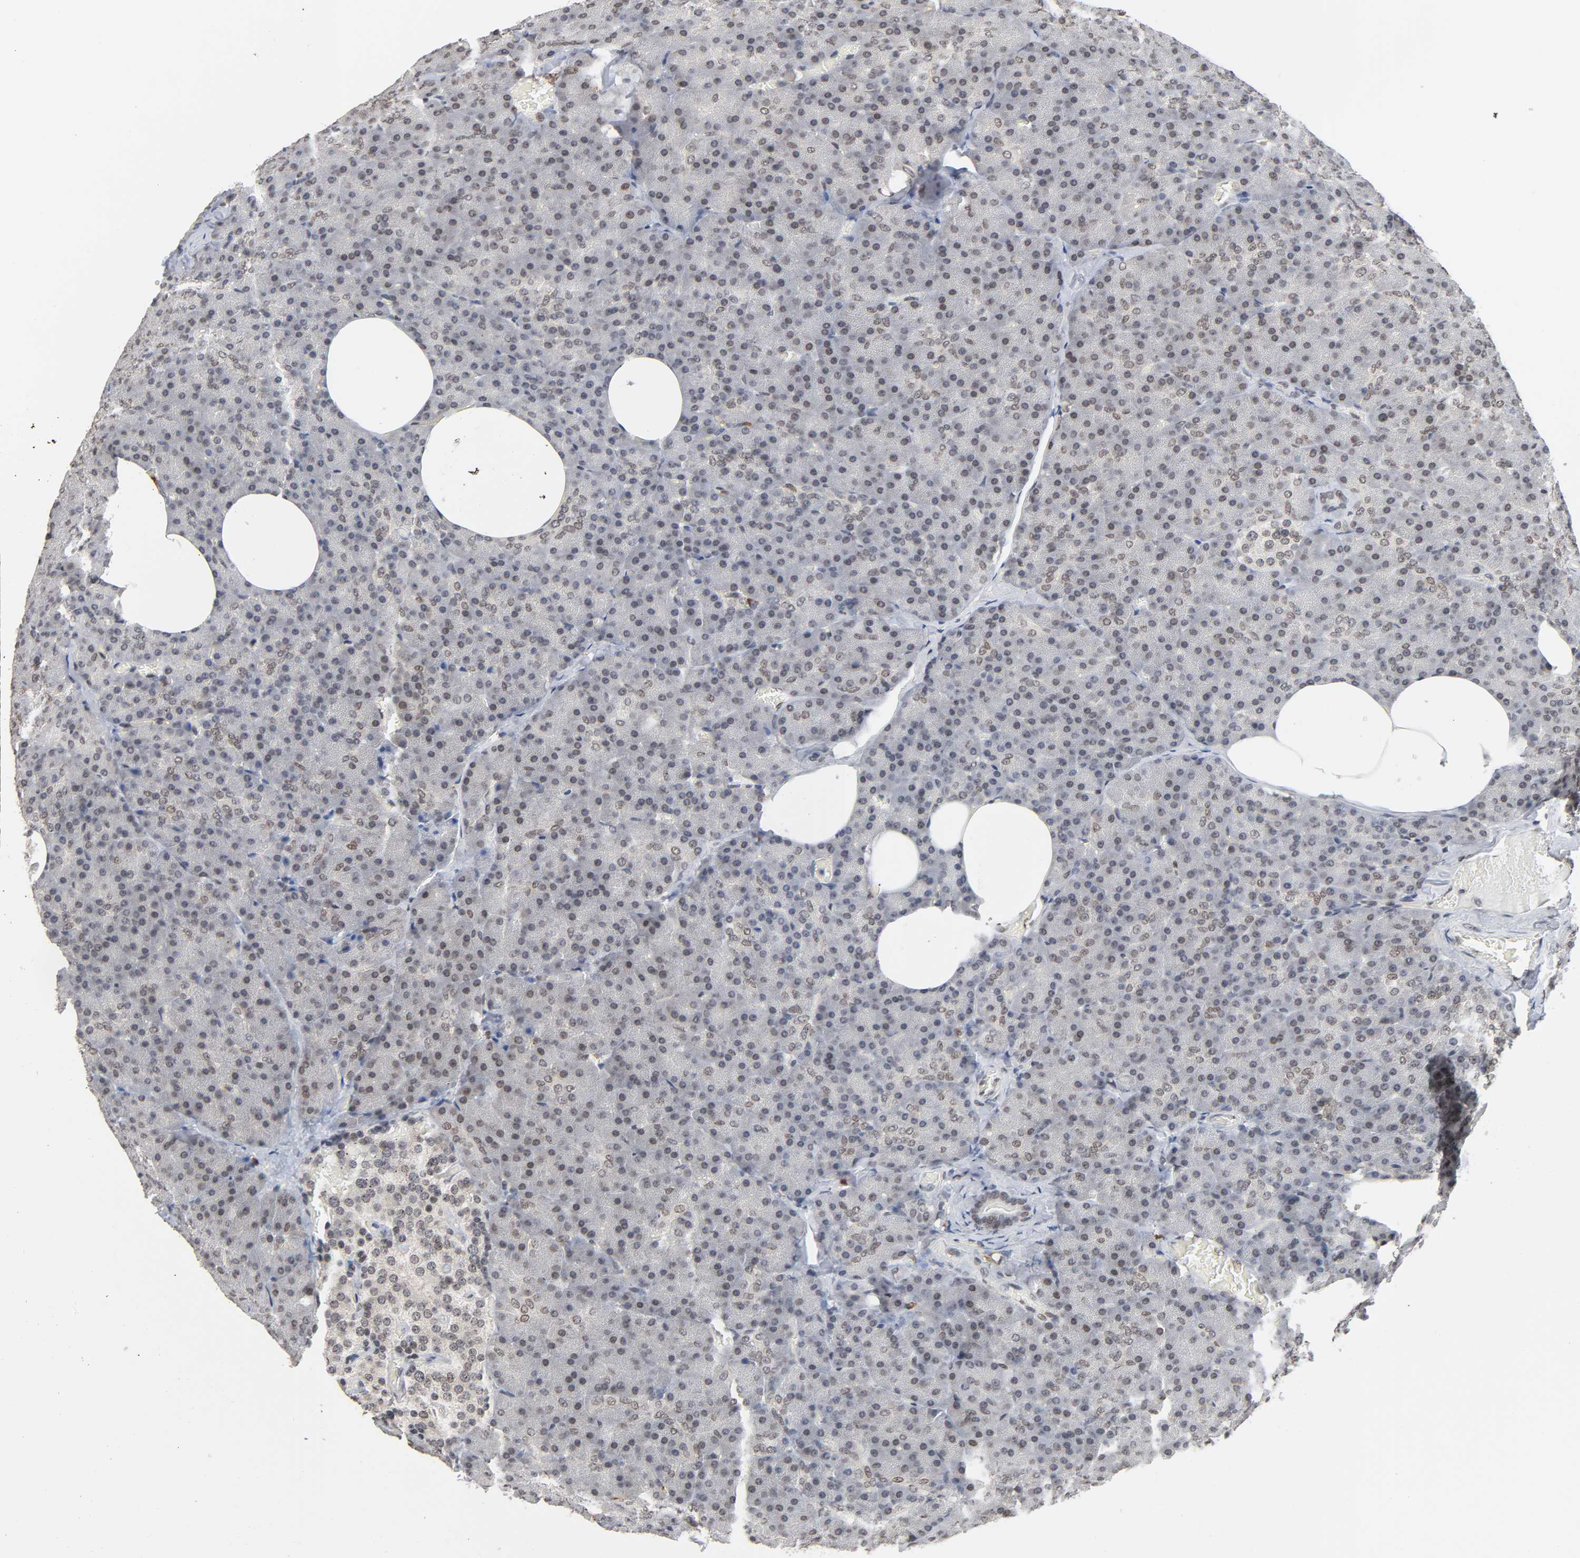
{"staining": {"intensity": "moderate", "quantity": ">75%", "location": "nuclear"}, "tissue": "pancreas", "cell_type": "Exocrine glandular cells", "image_type": "normal", "snomed": [{"axis": "morphology", "description": "Normal tissue, NOS"}, {"axis": "topography", "description": "Pancreas"}], "caption": "Moderate nuclear protein positivity is seen in about >75% of exocrine glandular cells in pancreas. The protein is shown in brown color, while the nuclei are stained blue.", "gene": "SUMO1", "patient": {"sex": "female", "age": 35}}